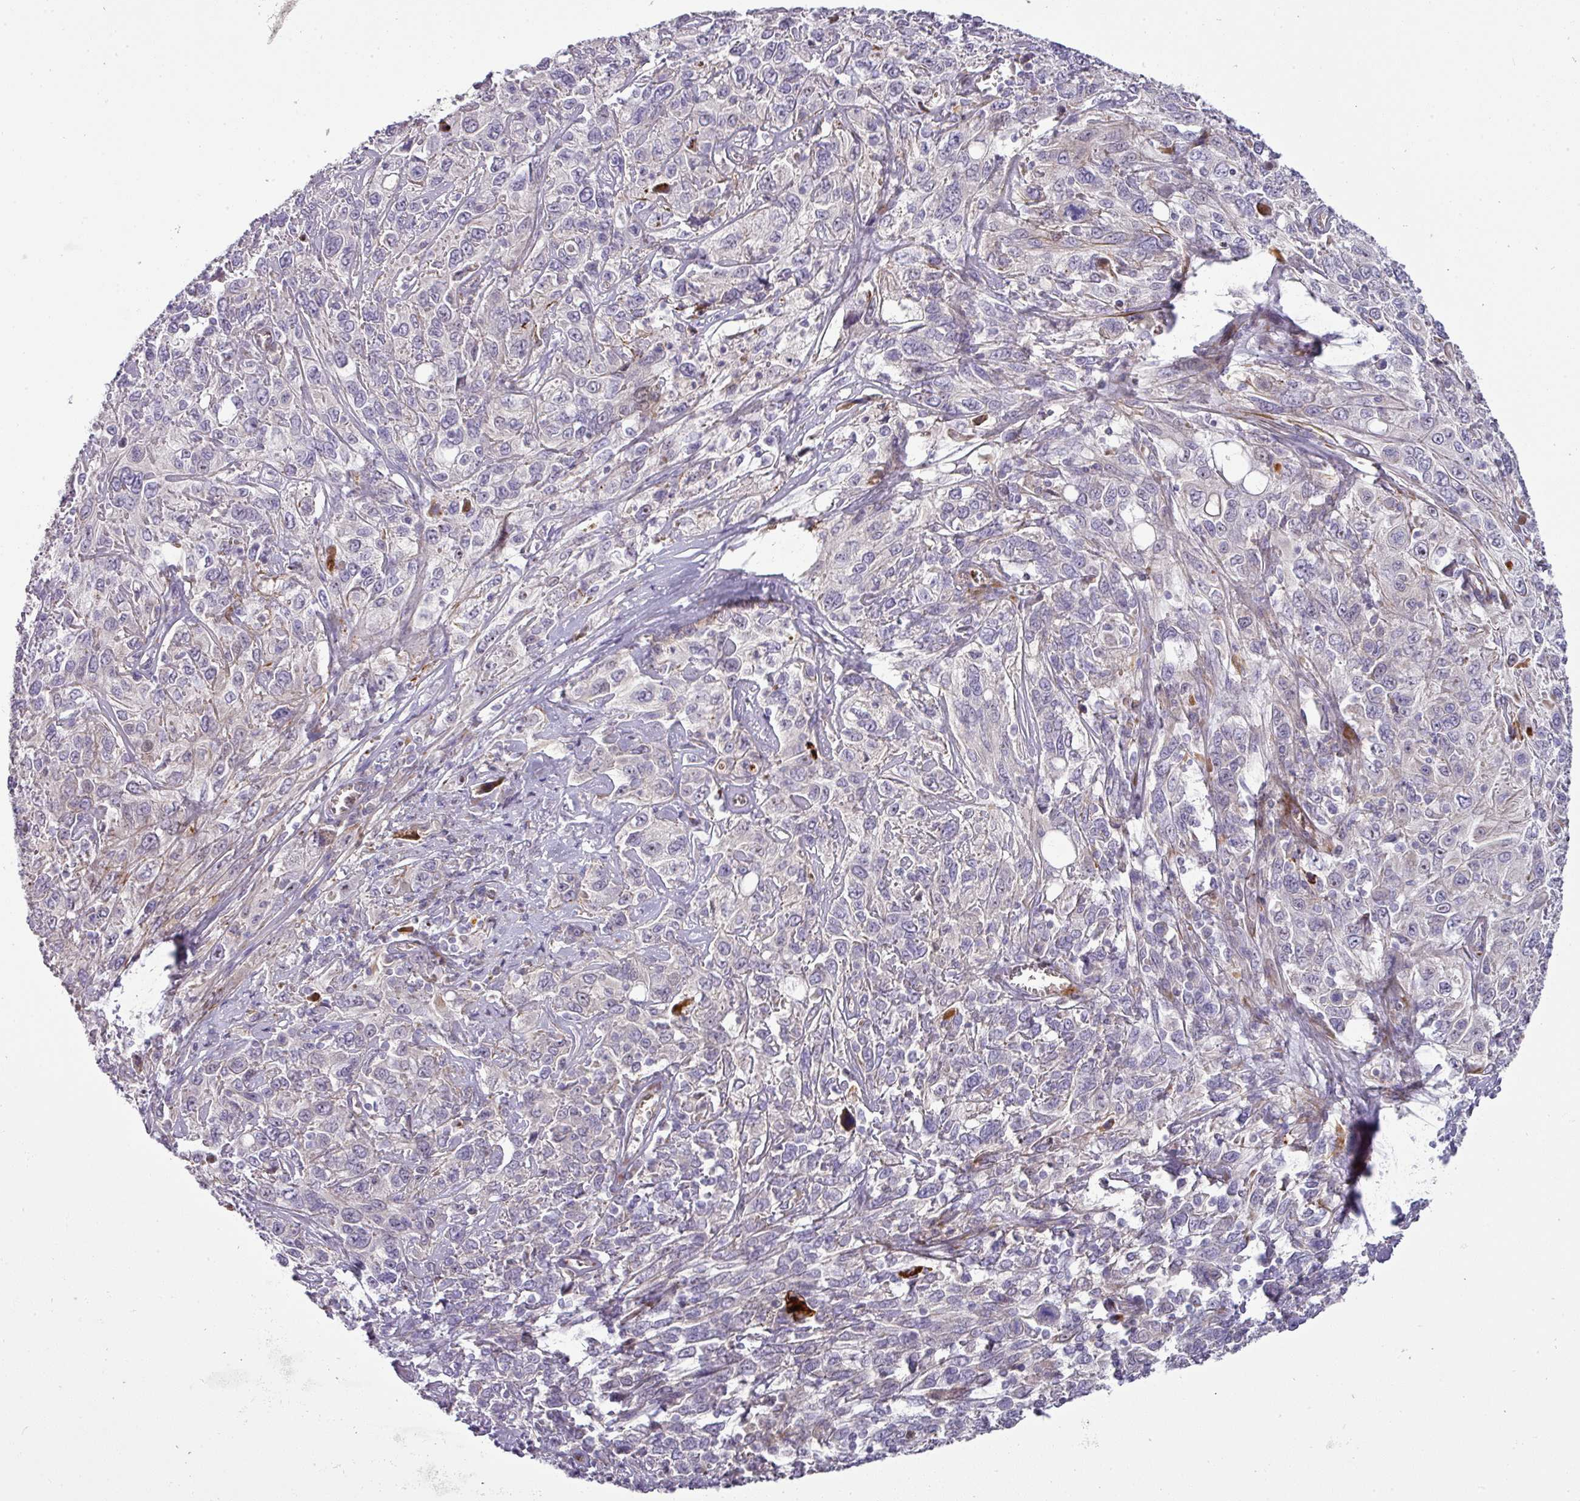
{"staining": {"intensity": "negative", "quantity": "none", "location": "none"}, "tissue": "cervical cancer", "cell_type": "Tumor cells", "image_type": "cancer", "snomed": [{"axis": "morphology", "description": "Squamous cell carcinoma, NOS"}, {"axis": "topography", "description": "Cervix"}], "caption": "The IHC micrograph has no significant staining in tumor cells of cervical cancer (squamous cell carcinoma) tissue.", "gene": "ATP6V1F", "patient": {"sex": "female", "age": 46}}